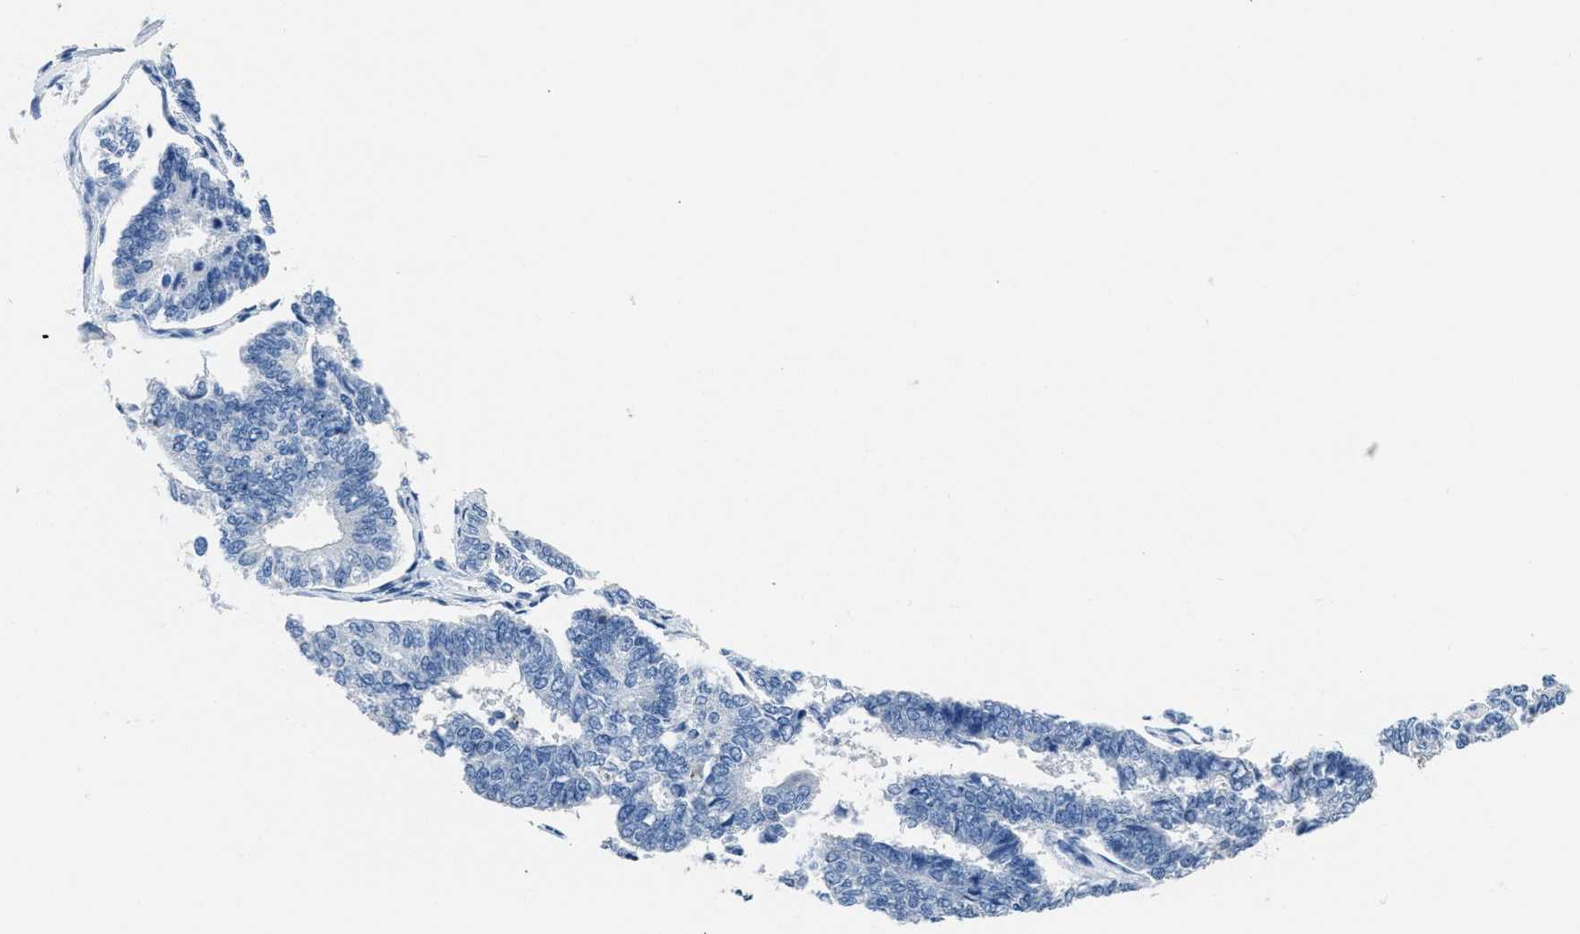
{"staining": {"intensity": "negative", "quantity": "none", "location": "none"}, "tissue": "endometrial cancer", "cell_type": "Tumor cells", "image_type": "cancer", "snomed": [{"axis": "morphology", "description": "Adenocarcinoma, NOS"}, {"axis": "topography", "description": "Endometrium"}], "caption": "The micrograph exhibits no significant staining in tumor cells of endometrial adenocarcinoma.", "gene": "ITGA3", "patient": {"sex": "female", "age": 70}}